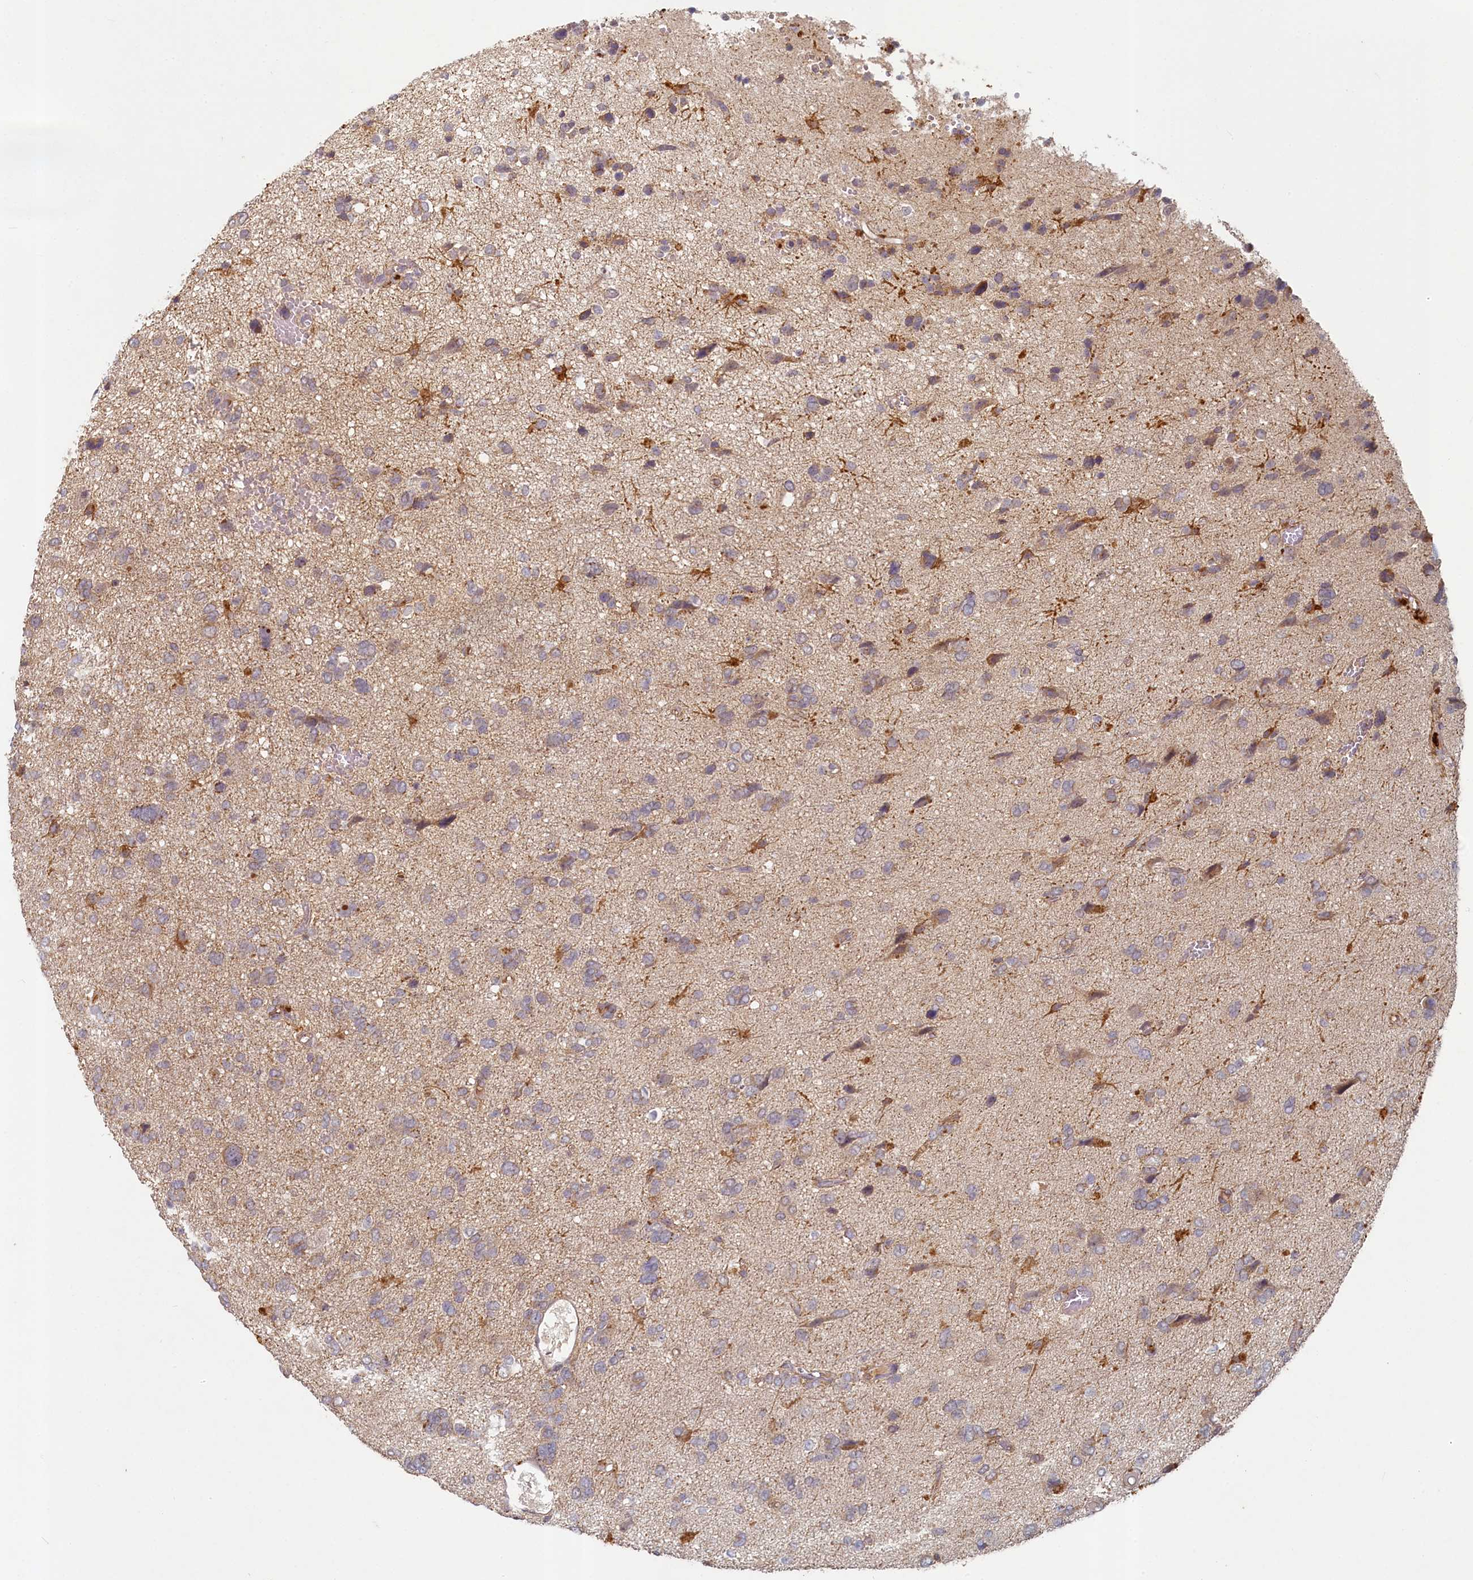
{"staining": {"intensity": "weak", "quantity": ">75%", "location": "cytoplasmic/membranous"}, "tissue": "glioma", "cell_type": "Tumor cells", "image_type": "cancer", "snomed": [{"axis": "morphology", "description": "Glioma, malignant, High grade"}, {"axis": "topography", "description": "Brain"}], "caption": "The micrograph displays staining of malignant glioma (high-grade), revealing weak cytoplasmic/membranous protein staining (brown color) within tumor cells.", "gene": "HERC3", "patient": {"sex": "female", "age": 59}}